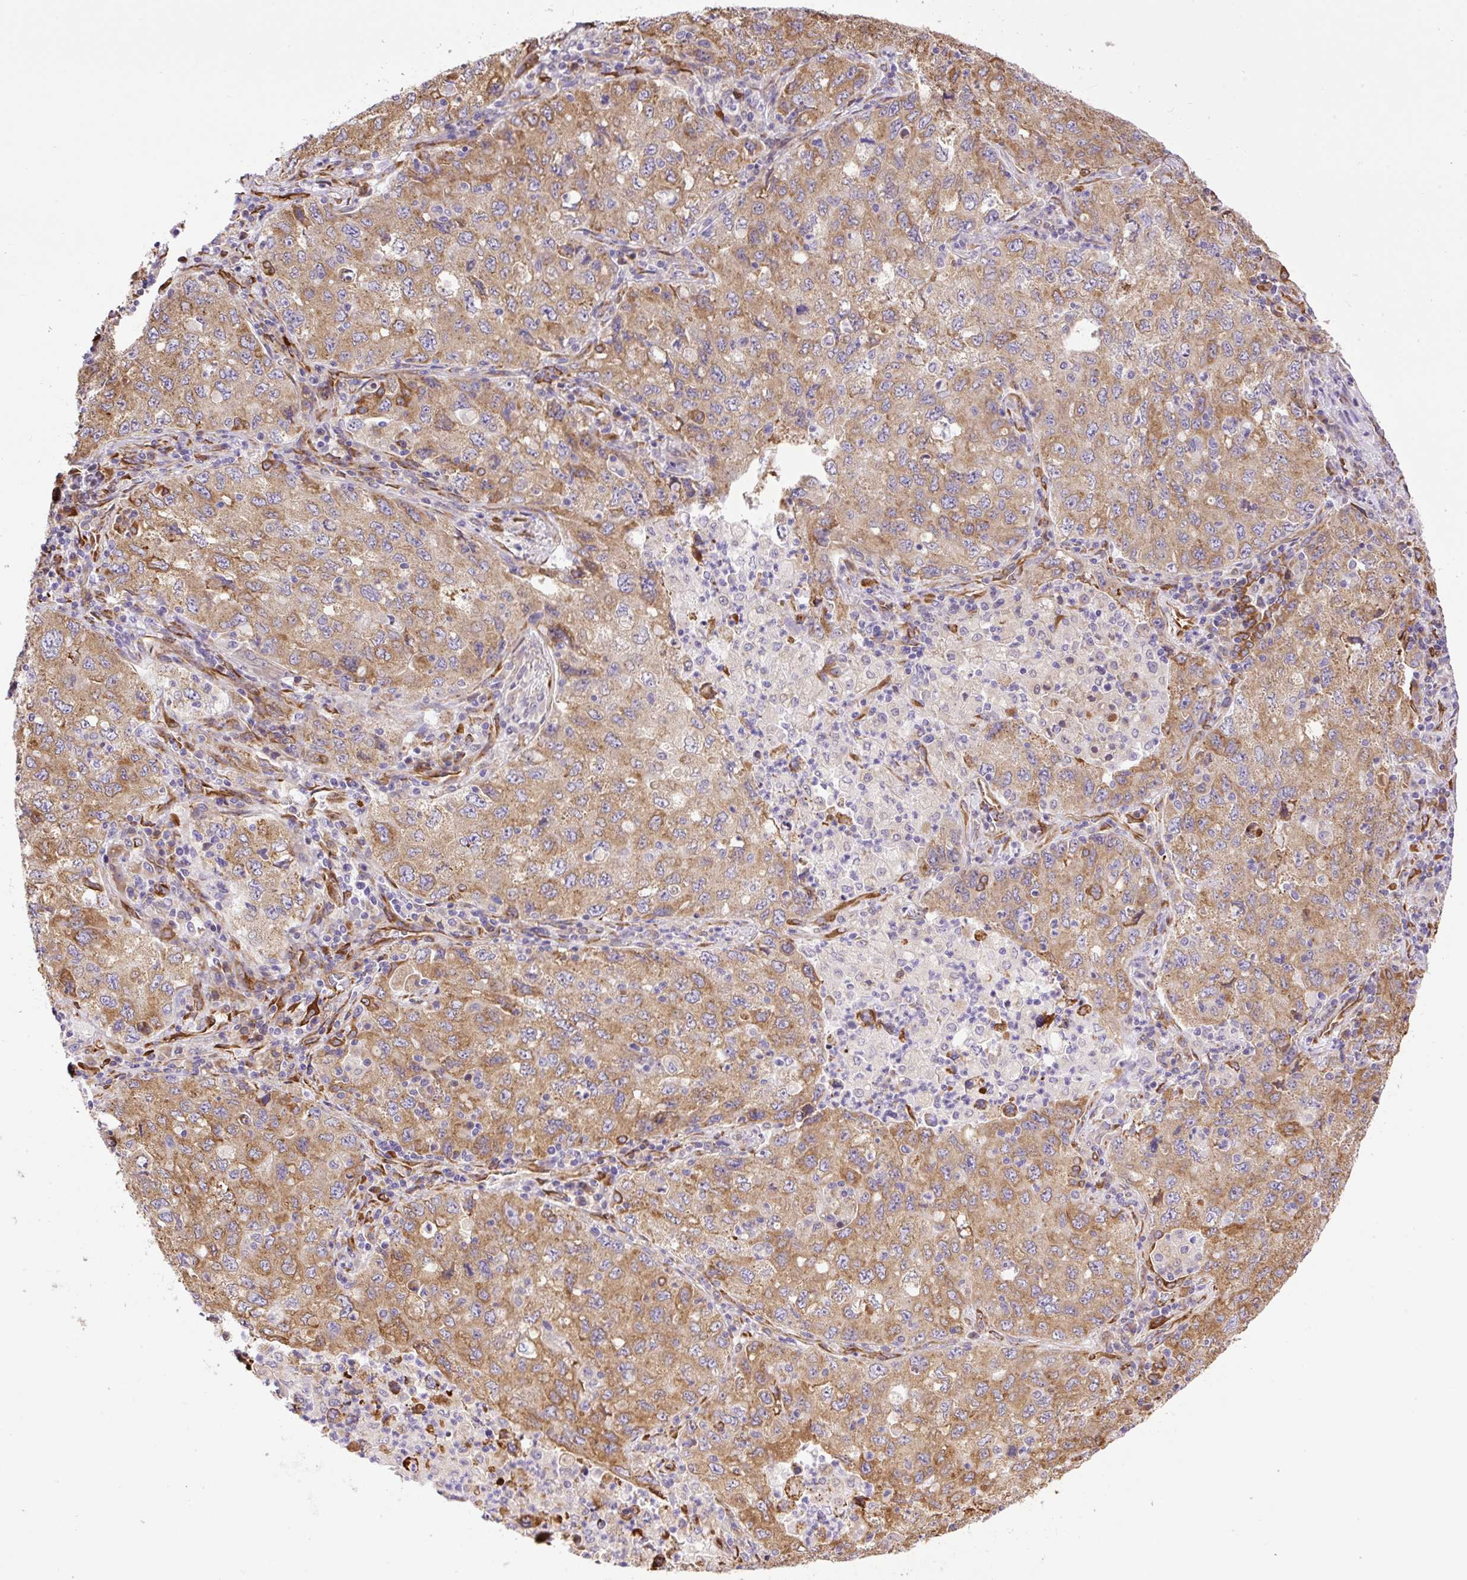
{"staining": {"intensity": "moderate", "quantity": ">75%", "location": "cytoplasmic/membranous"}, "tissue": "lung cancer", "cell_type": "Tumor cells", "image_type": "cancer", "snomed": [{"axis": "morphology", "description": "Adenocarcinoma, NOS"}, {"axis": "topography", "description": "Lung"}], "caption": "Immunohistochemistry (IHC) image of neoplastic tissue: lung cancer stained using IHC shows medium levels of moderate protein expression localized specifically in the cytoplasmic/membranous of tumor cells, appearing as a cytoplasmic/membranous brown color.", "gene": "RAB30", "patient": {"sex": "female", "age": 57}}